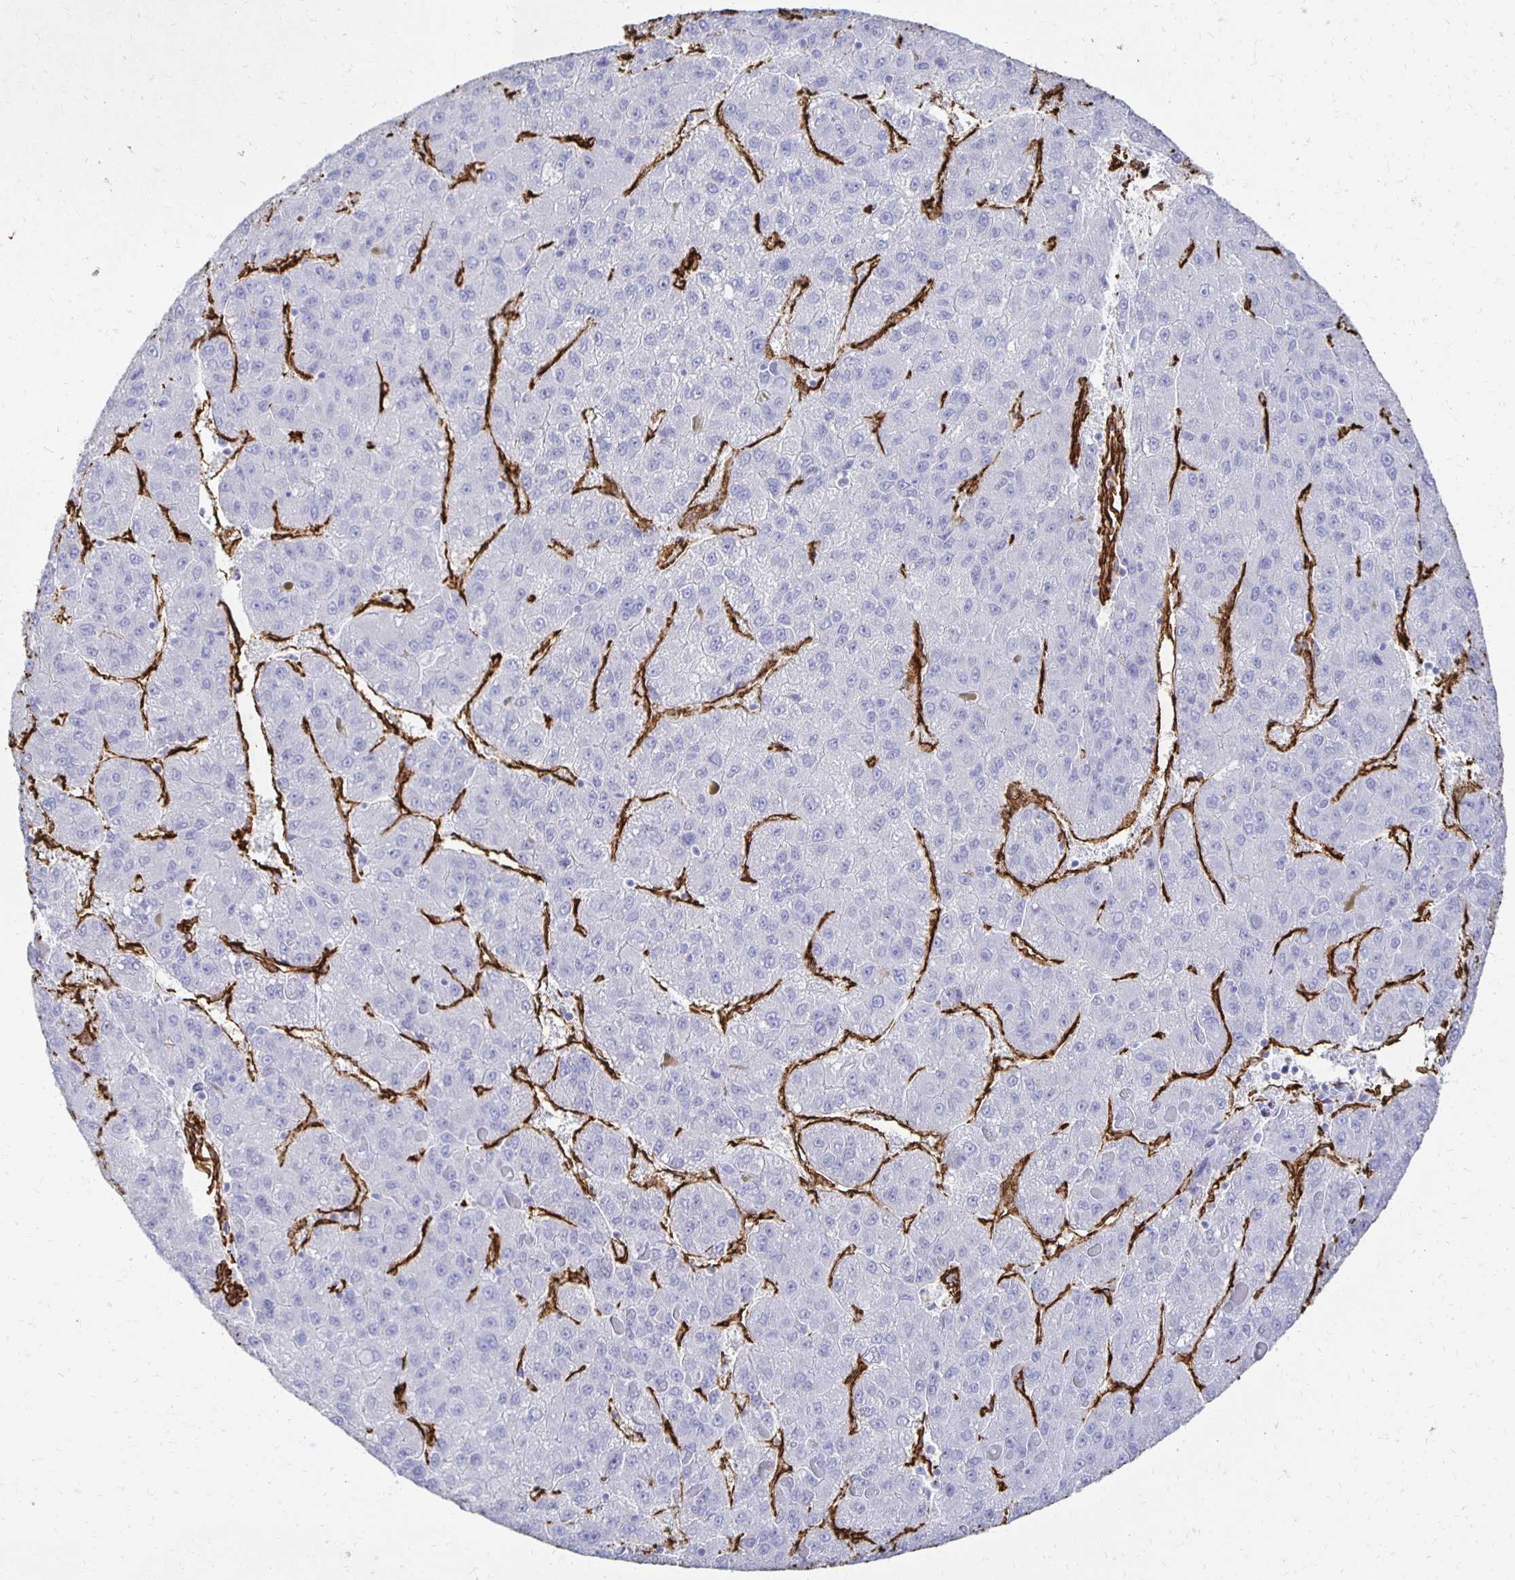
{"staining": {"intensity": "negative", "quantity": "none", "location": "none"}, "tissue": "liver cancer", "cell_type": "Tumor cells", "image_type": "cancer", "snomed": [{"axis": "morphology", "description": "Carcinoma, Hepatocellular, NOS"}, {"axis": "topography", "description": "Liver"}], "caption": "Histopathology image shows no significant protein expression in tumor cells of liver cancer.", "gene": "VIPR2", "patient": {"sex": "female", "age": 82}}